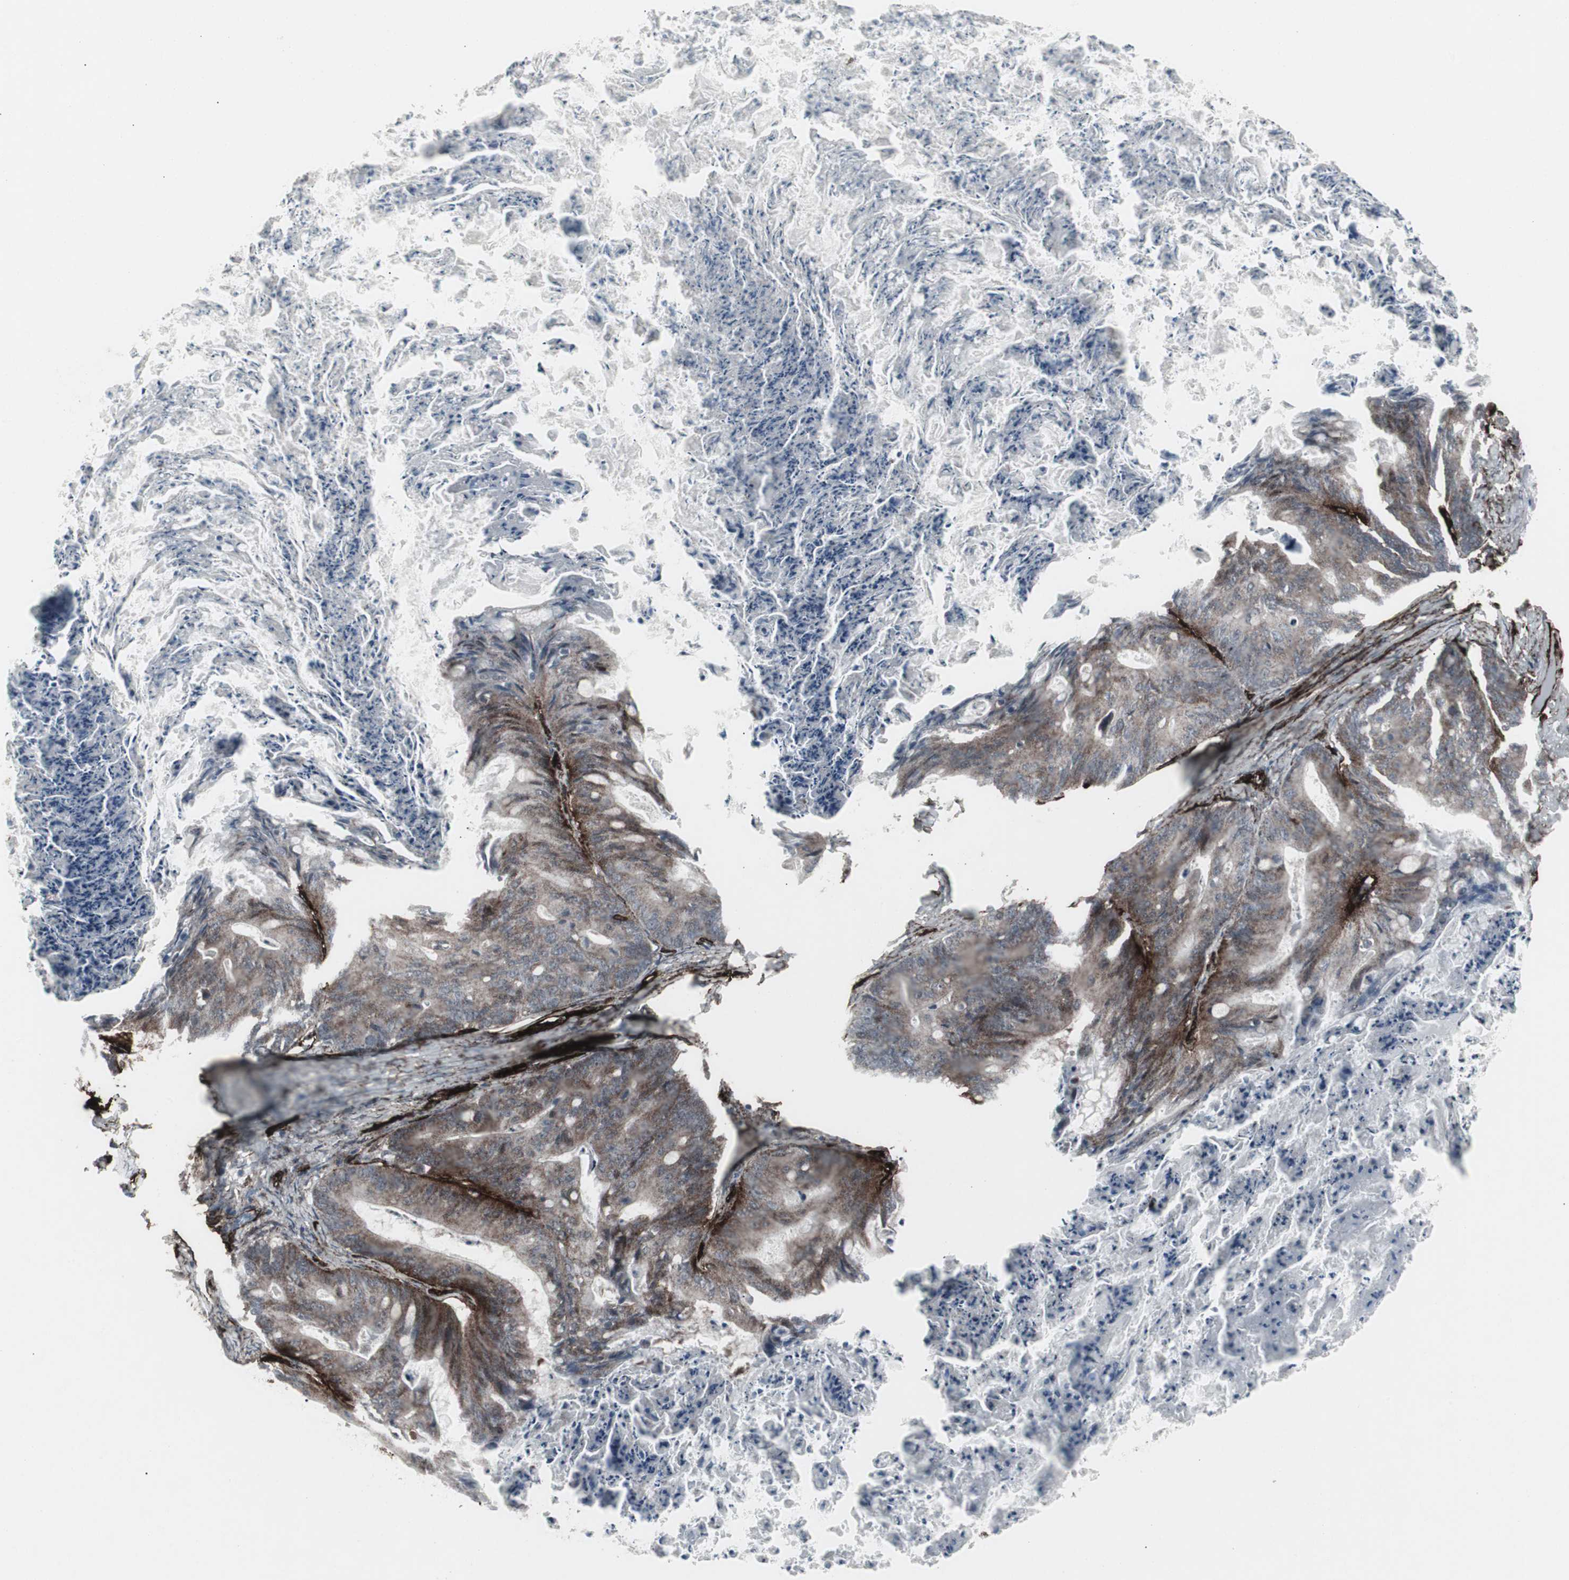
{"staining": {"intensity": "weak", "quantity": "25%-75%", "location": "cytoplasmic/membranous"}, "tissue": "ovarian cancer", "cell_type": "Tumor cells", "image_type": "cancer", "snomed": [{"axis": "morphology", "description": "Cystadenocarcinoma, mucinous, NOS"}, {"axis": "topography", "description": "Ovary"}], "caption": "Ovarian cancer stained with immunohistochemistry (IHC) exhibits weak cytoplasmic/membranous positivity in approximately 25%-75% of tumor cells. (Stains: DAB (3,3'-diaminobenzidine) in brown, nuclei in blue, Microscopy: brightfield microscopy at high magnification).", "gene": "PDGFA", "patient": {"sex": "female", "age": 36}}